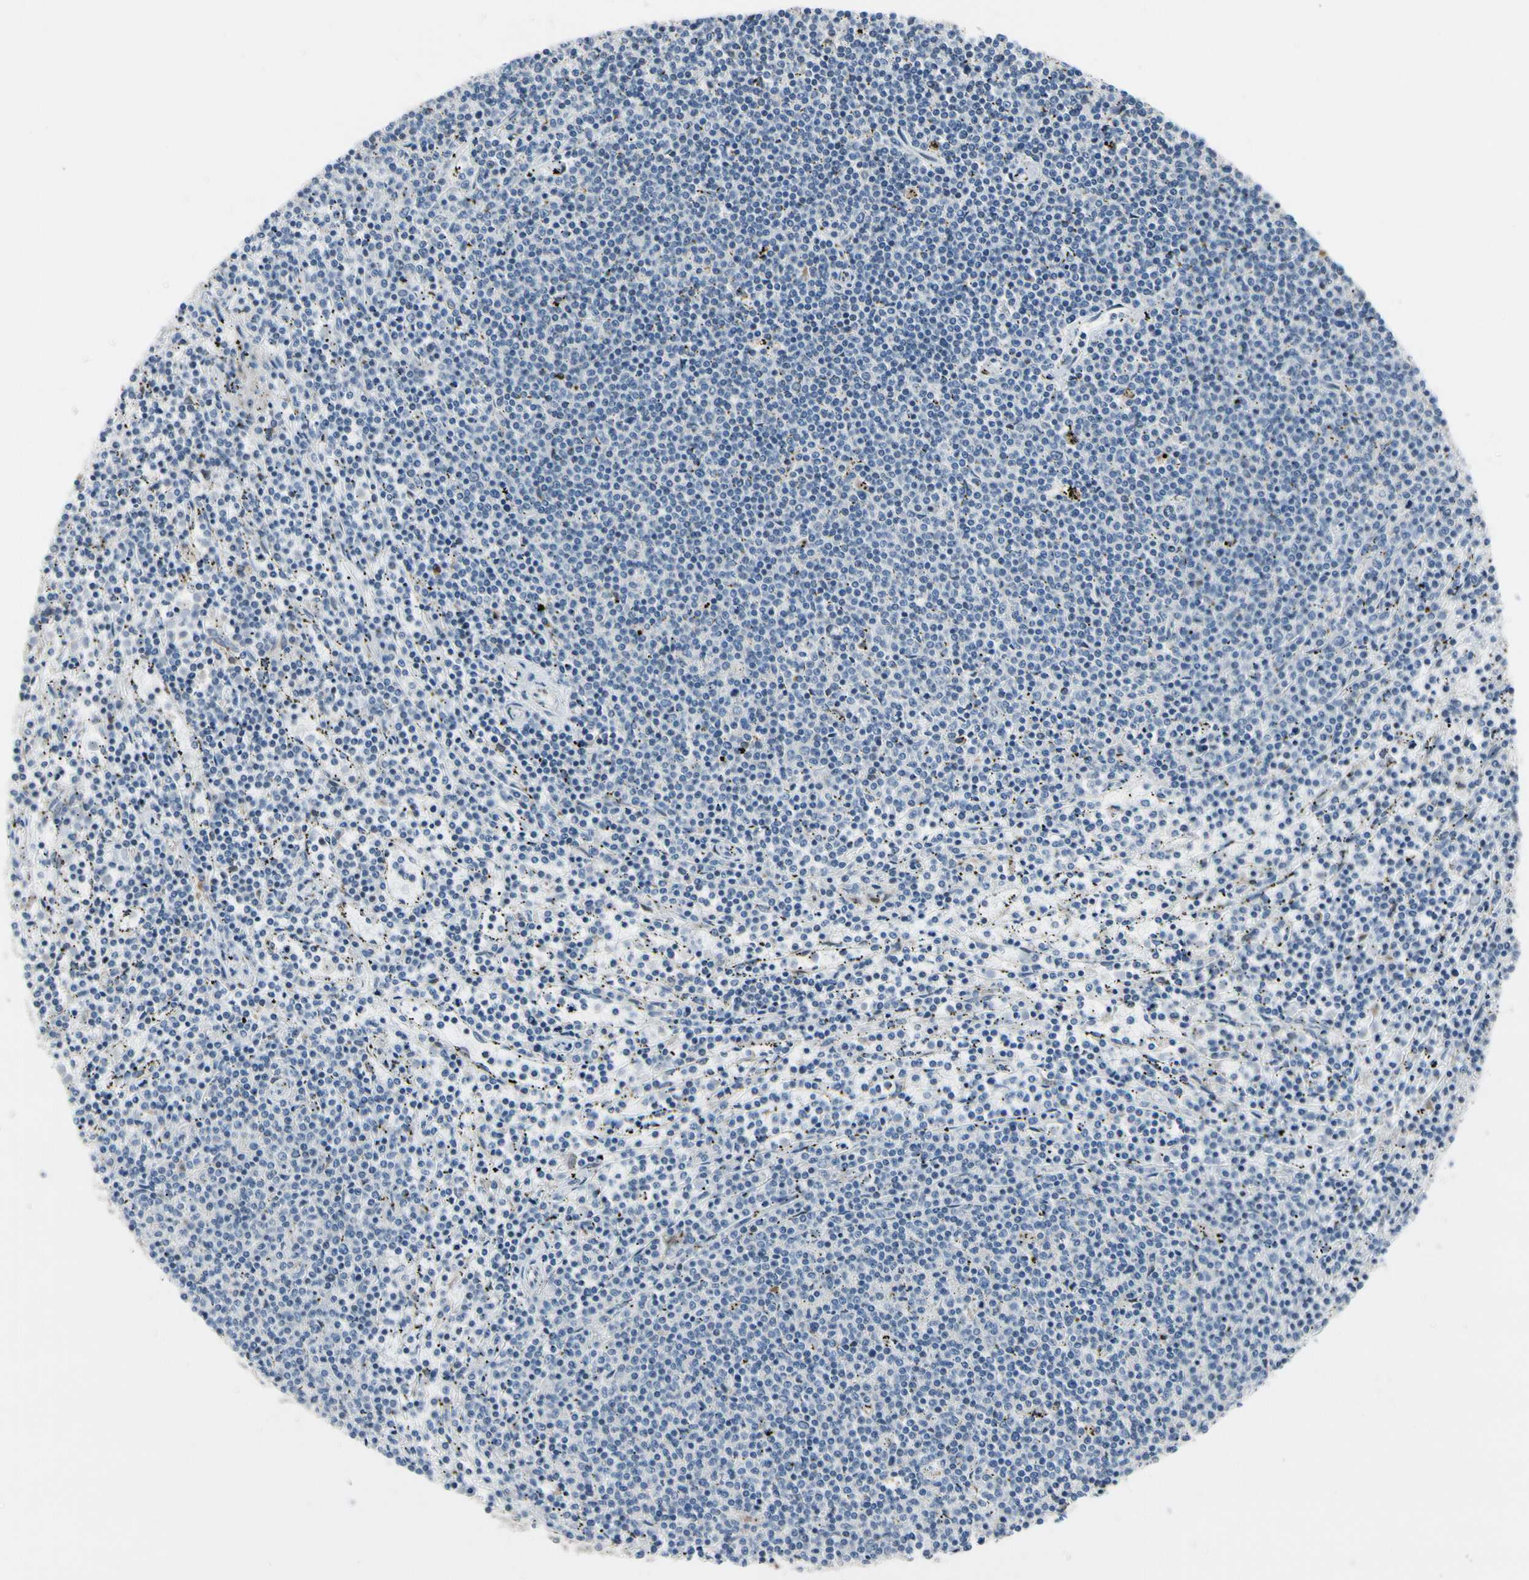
{"staining": {"intensity": "negative", "quantity": "none", "location": "none"}, "tissue": "lymphoma", "cell_type": "Tumor cells", "image_type": "cancer", "snomed": [{"axis": "morphology", "description": "Malignant lymphoma, non-Hodgkin's type, Low grade"}, {"axis": "topography", "description": "Spleen"}], "caption": "Tumor cells show no significant protein staining in low-grade malignant lymphoma, non-Hodgkin's type.", "gene": "TMED7", "patient": {"sex": "female", "age": 50}}